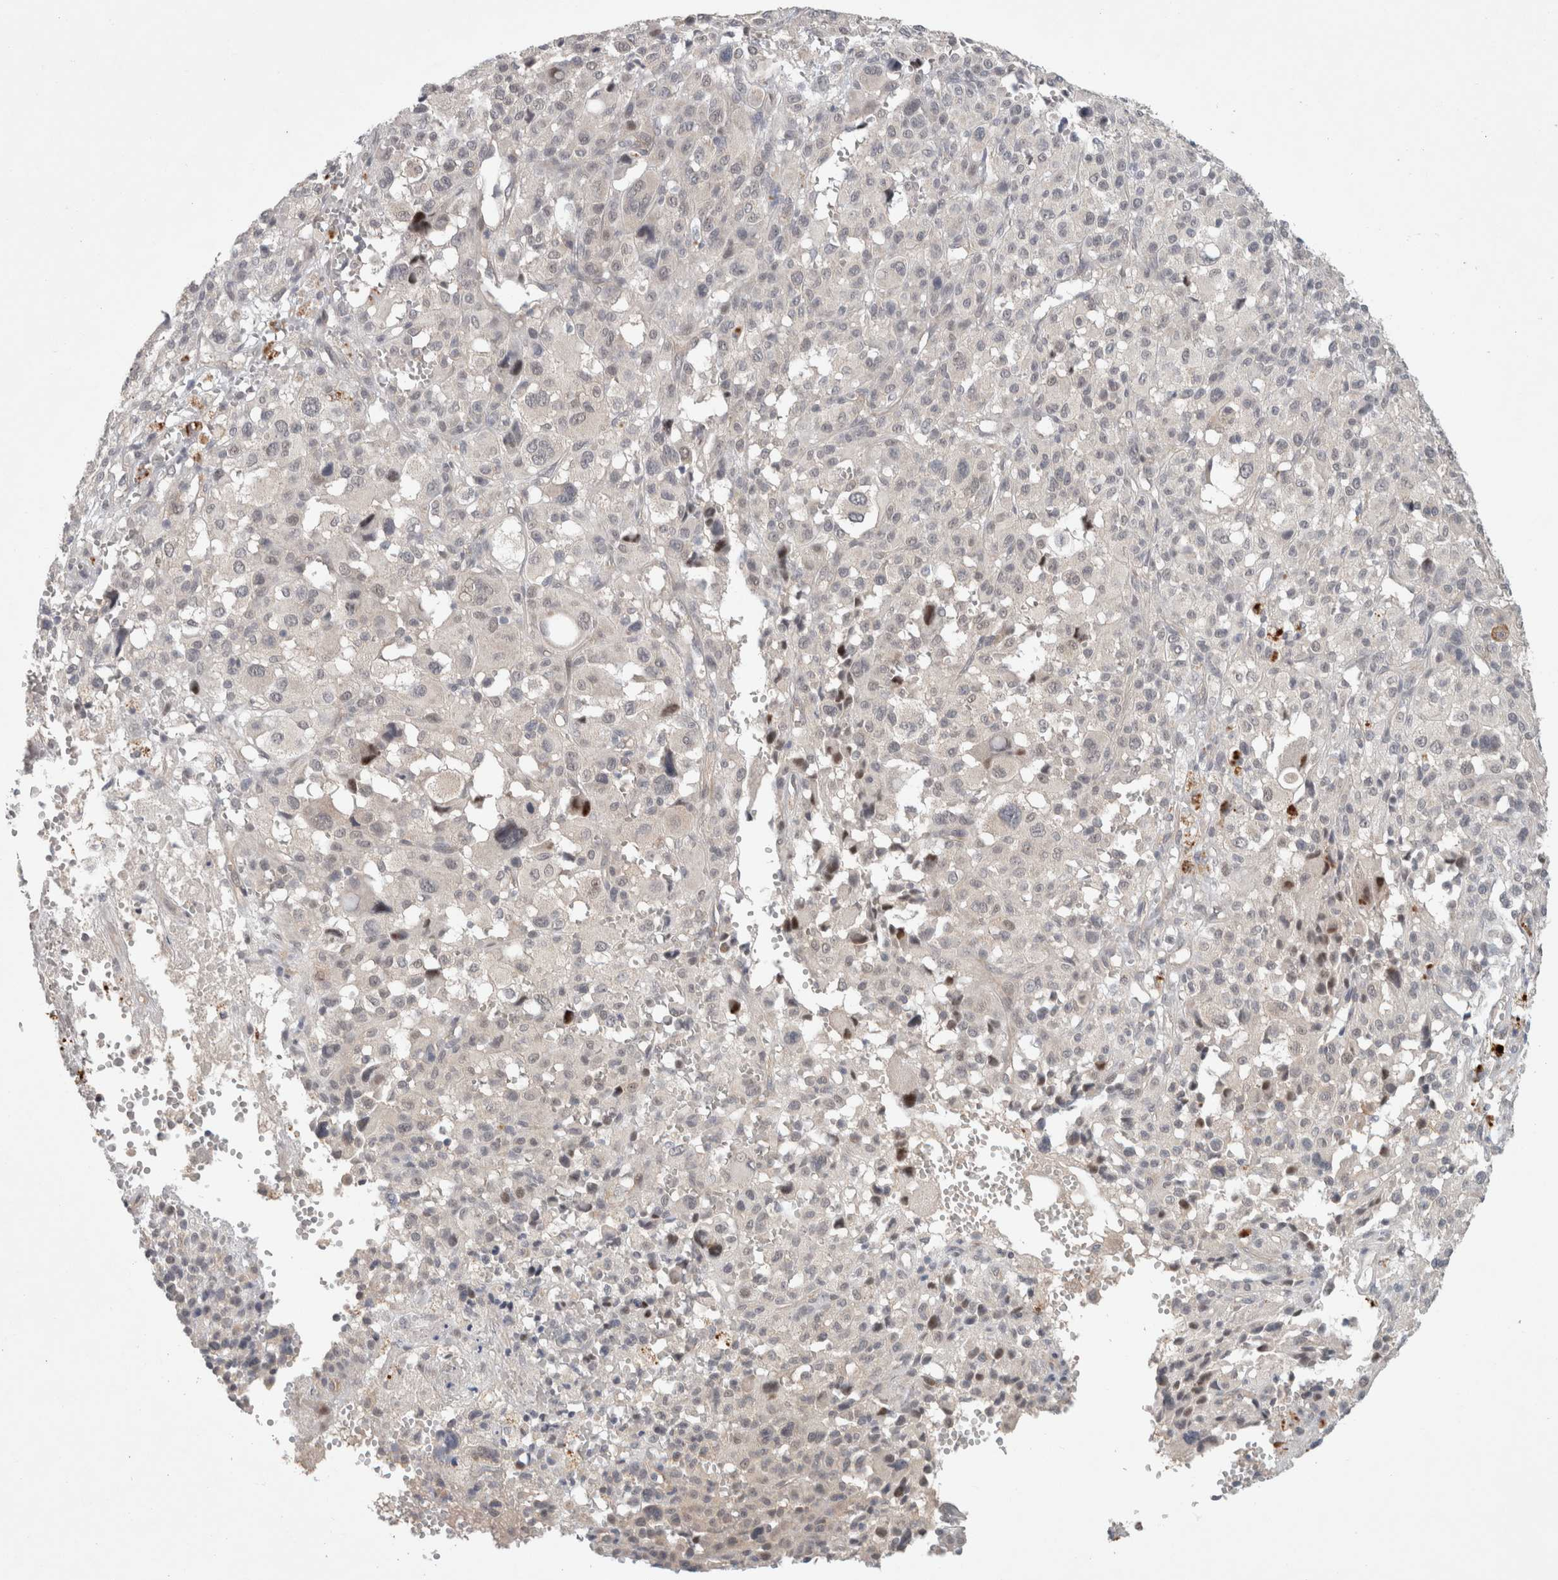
{"staining": {"intensity": "negative", "quantity": "none", "location": "none"}, "tissue": "melanoma", "cell_type": "Tumor cells", "image_type": "cancer", "snomed": [{"axis": "morphology", "description": "Malignant melanoma, Metastatic site"}, {"axis": "topography", "description": "Skin"}], "caption": "Image shows no protein positivity in tumor cells of melanoma tissue.", "gene": "RASAL2", "patient": {"sex": "female", "age": 74}}